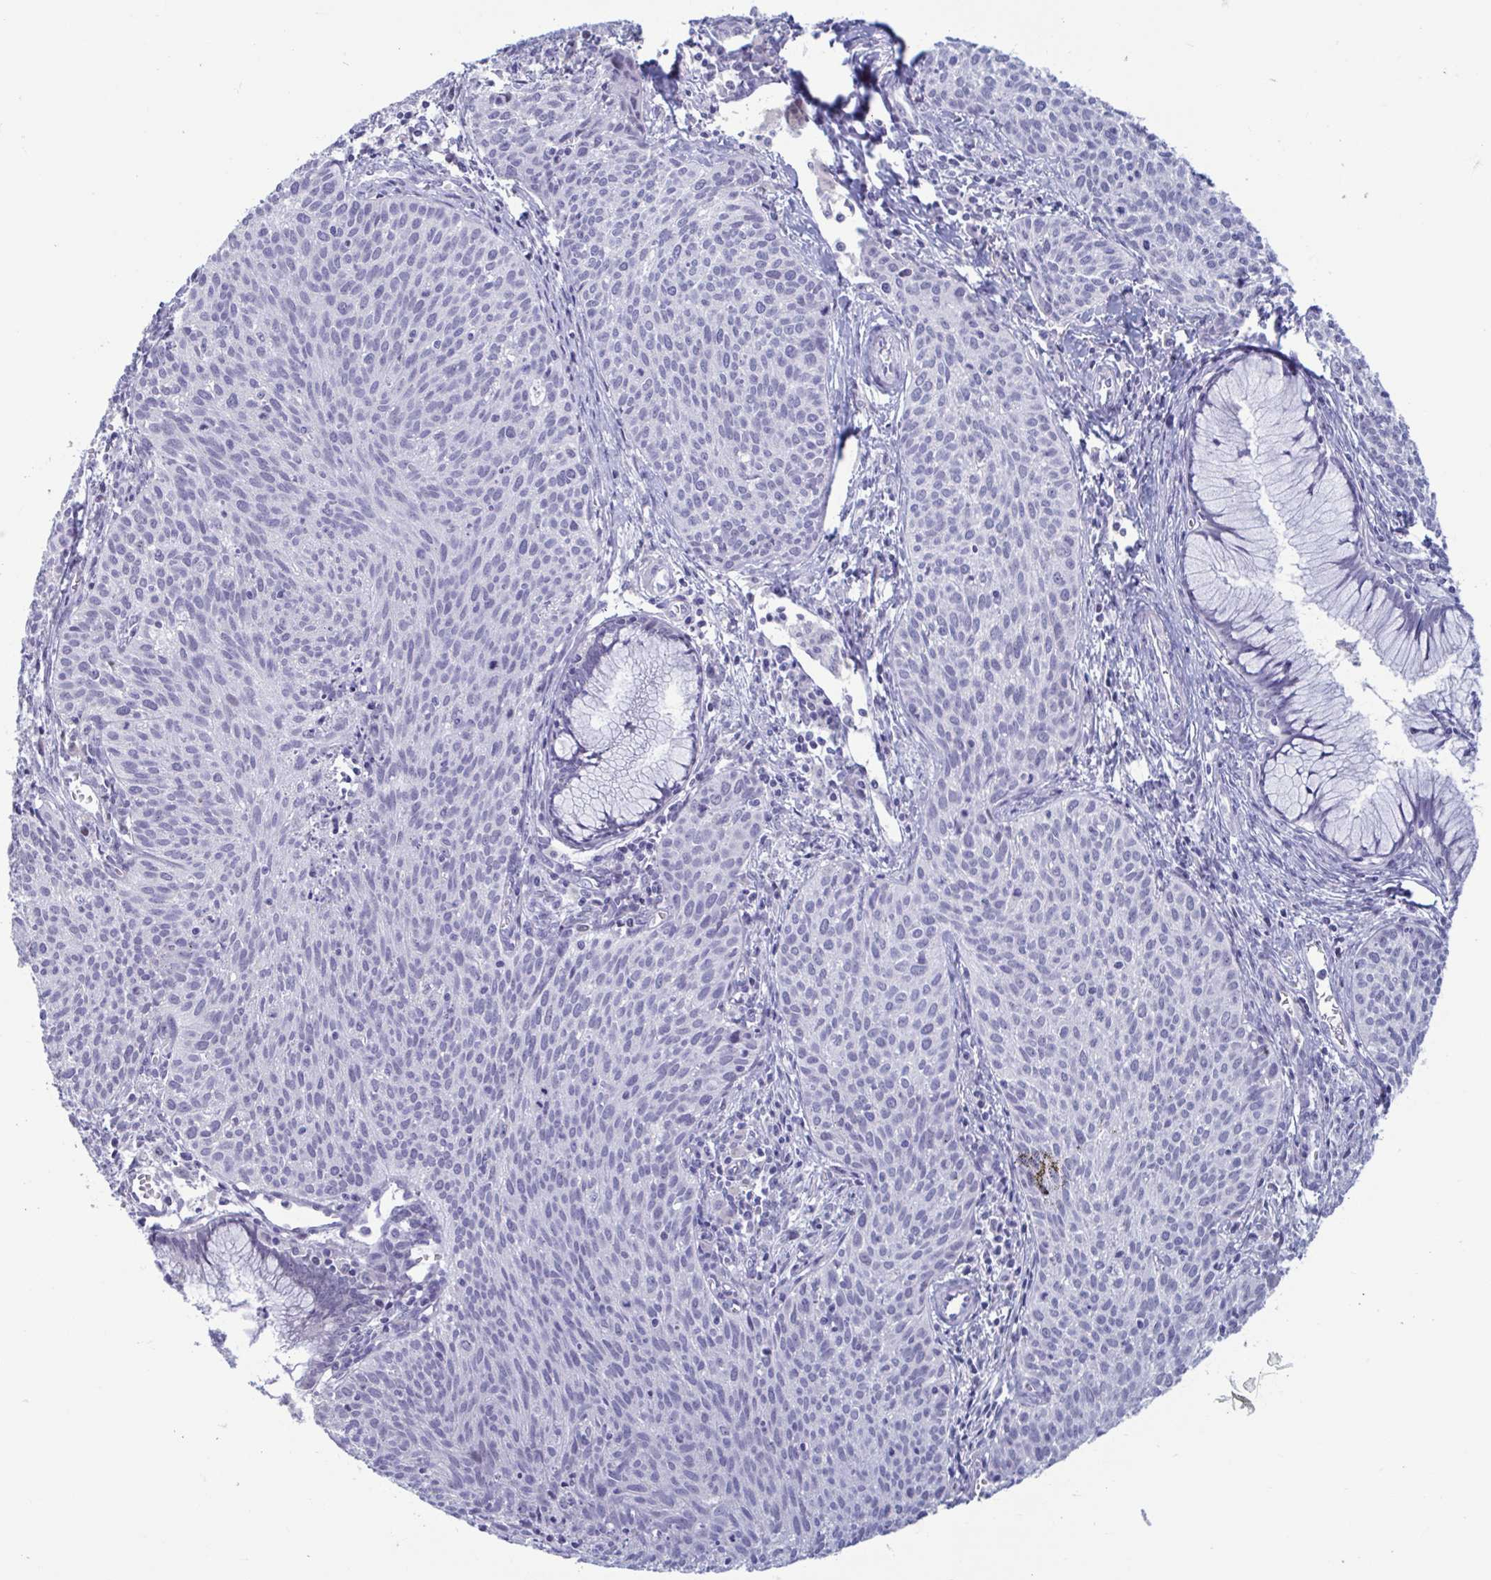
{"staining": {"intensity": "negative", "quantity": "none", "location": "none"}, "tissue": "cervical cancer", "cell_type": "Tumor cells", "image_type": "cancer", "snomed": [{"axis": "morphology", "description": "Squamous cell carcinoma, NOS"}, {"axis": "topography", "description": "Cervix"}], "caption": "Protein analysis of cervical squamous cell carcinoma reveals no significant staining in tumor cells. Nuclei are stained in blue.", "gene": "PERM1", "patient": {"sex": "female", "age": 38}}